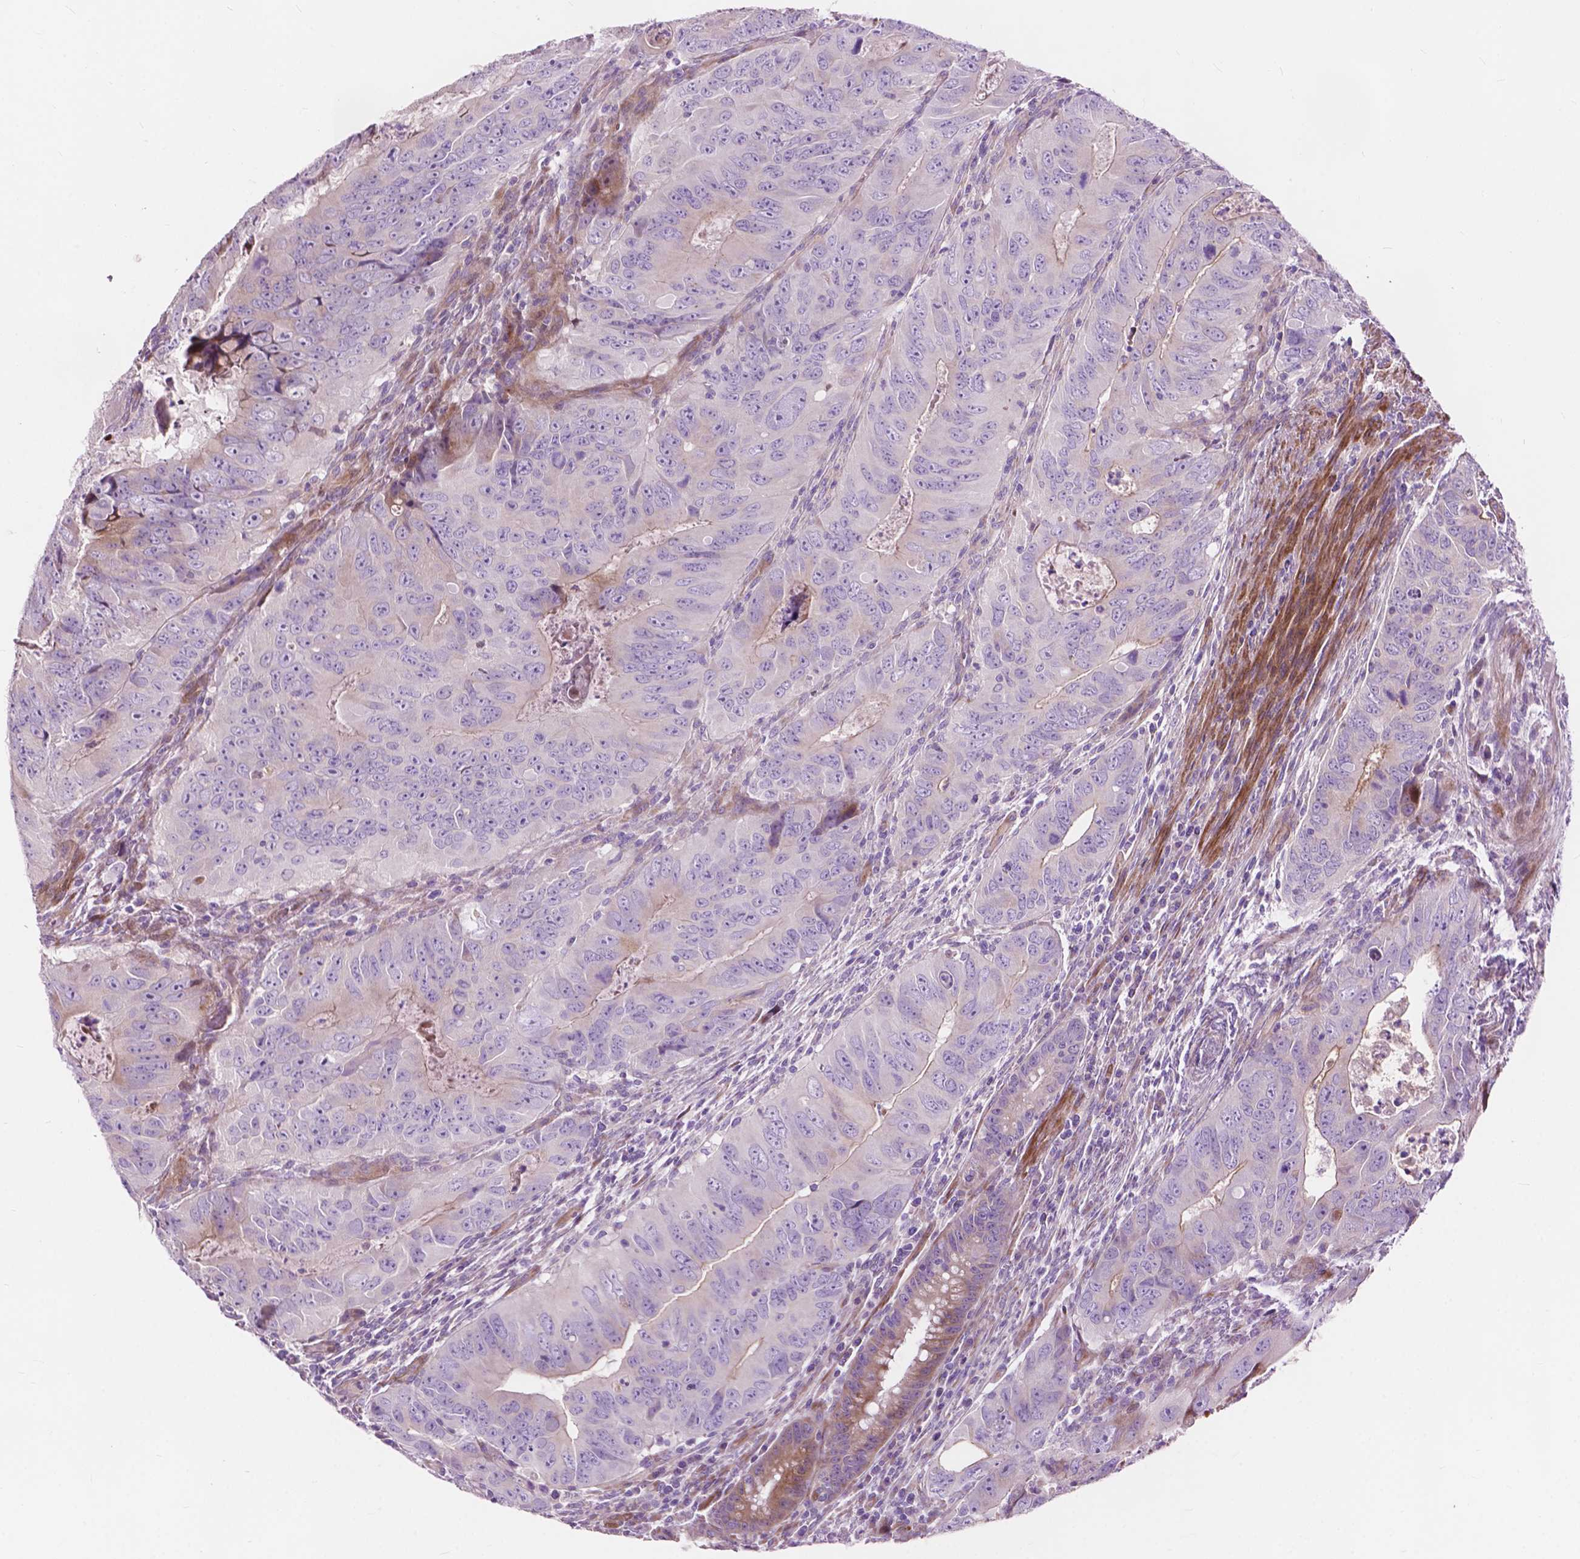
{"staining": {"intensity": "negative", "quantity": "none", "location": "none"}, "tissue": "colorectal cancer", "cell_type": "Tumor cells", "image_type": "cancer", "snomed": [{"axis": "morphology", "description": "Adenocarcinoma, NOS"}, {"axis": "topography", "description": "Colon"}], "caption": "High magnification brightfield microscopy of colorectal cancer stained with DAB (3,3'-diaminobenzidine) (brown) and counterstained with hematoxylin (blue): tumor cells show no significant positivity.", "gene": "MORN1", "patient": {"sex": "male", "age": 79}}